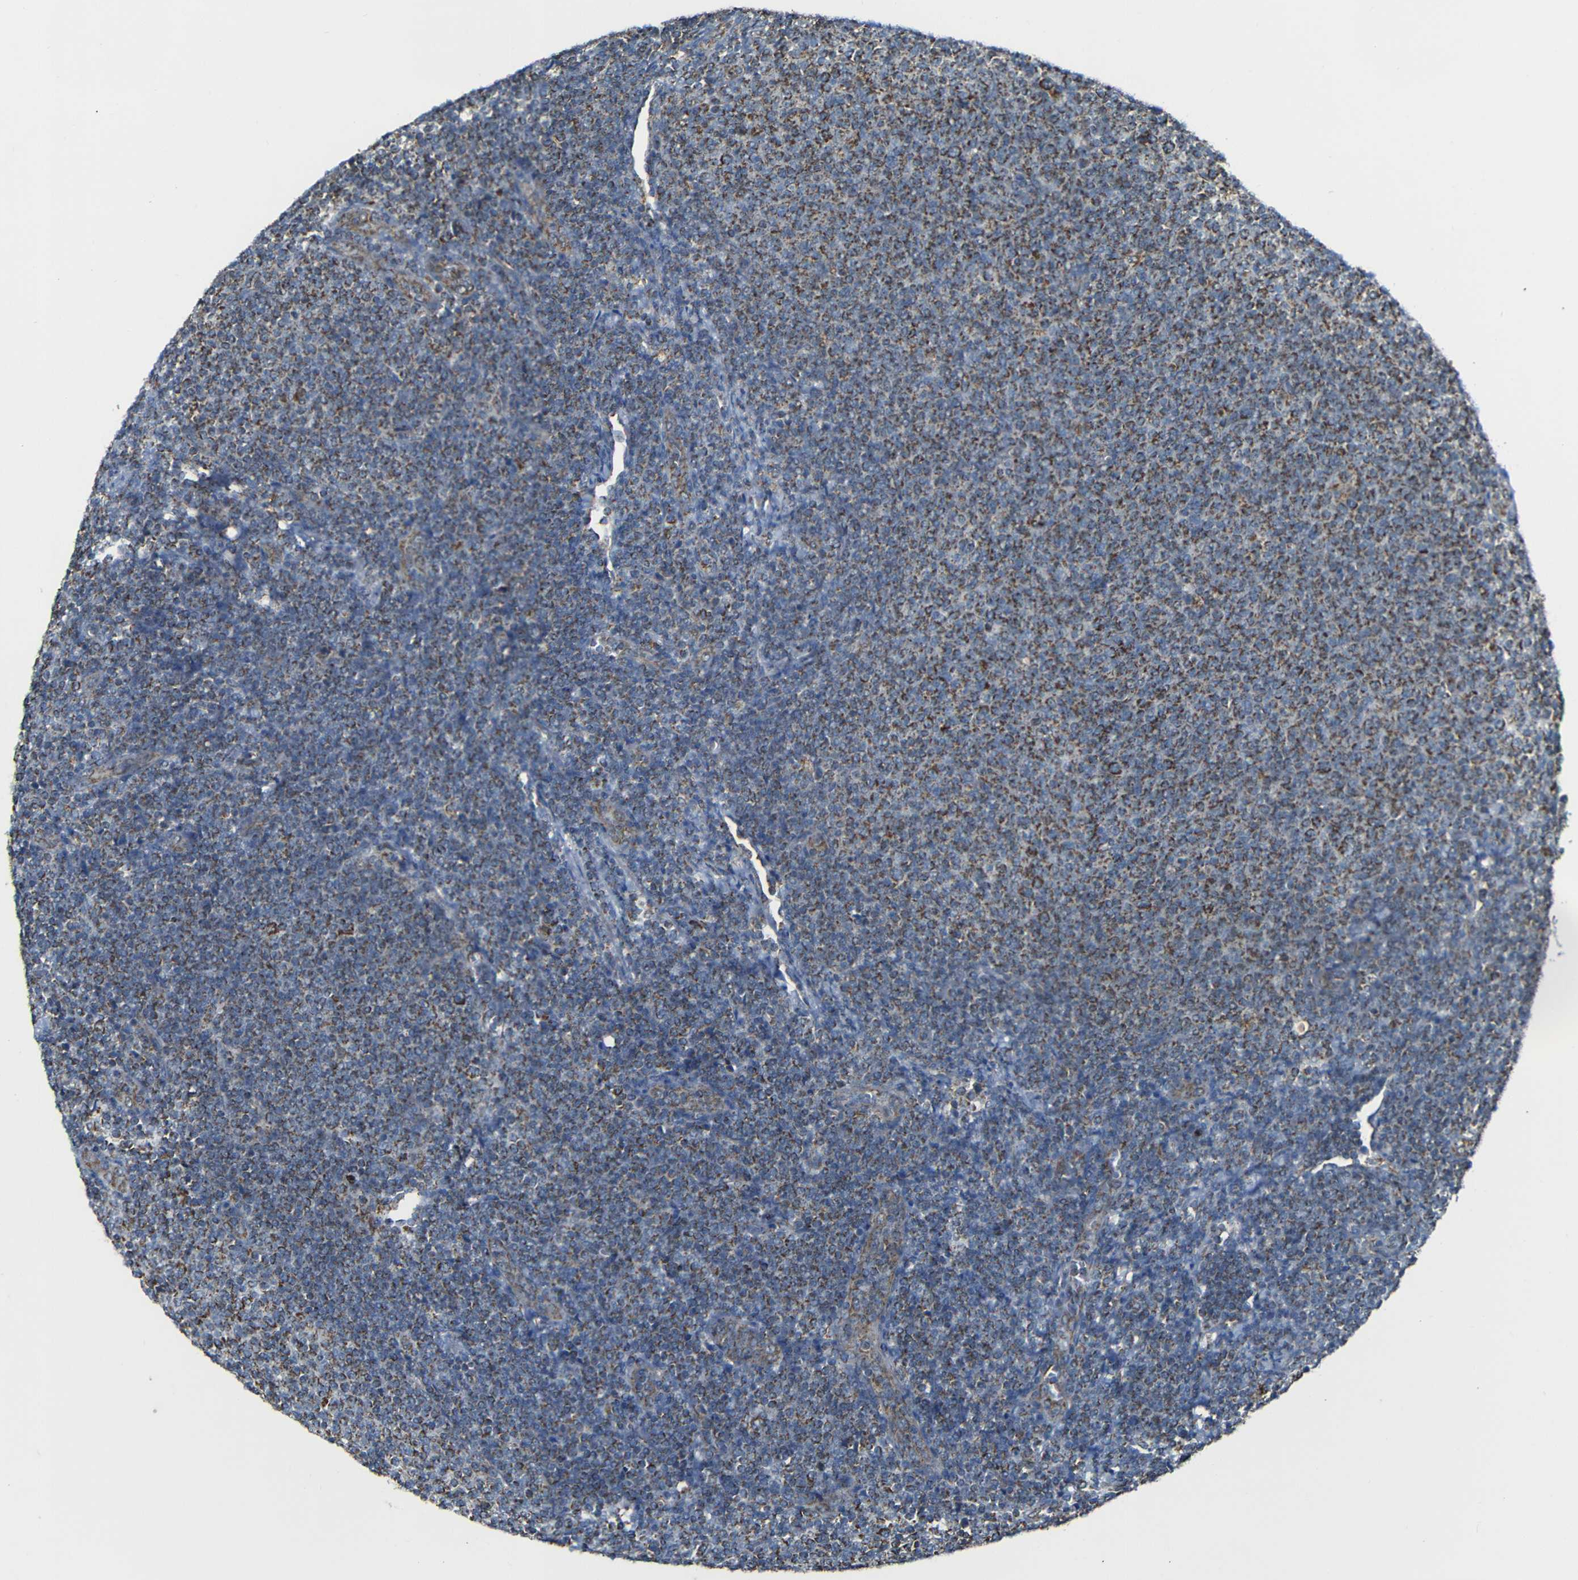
{"staining": {"intensity": "weak", "quantity": ">75%", "location": "cytoplasmic/membranous"}, "tissue": "lymphoma", "cell_type": "Tumor cells", "image_type": "cancer", "snomed": [{"axis": "morphology", "description": "Malignant lymphoma, non-Hodgkin's type, Low grade"}, {"axis": "topography", "description": "Lymph node"}], "caption": "The photomicrograph displays staining of low-grade malignant lymphoma, non-Hodgkin's type, revealing weak cytoplasmic/membranous protein positivity (brown color) within tumor cells.", "gene": "NR3C2", "patient": {"sex": "male", "age": 66}}